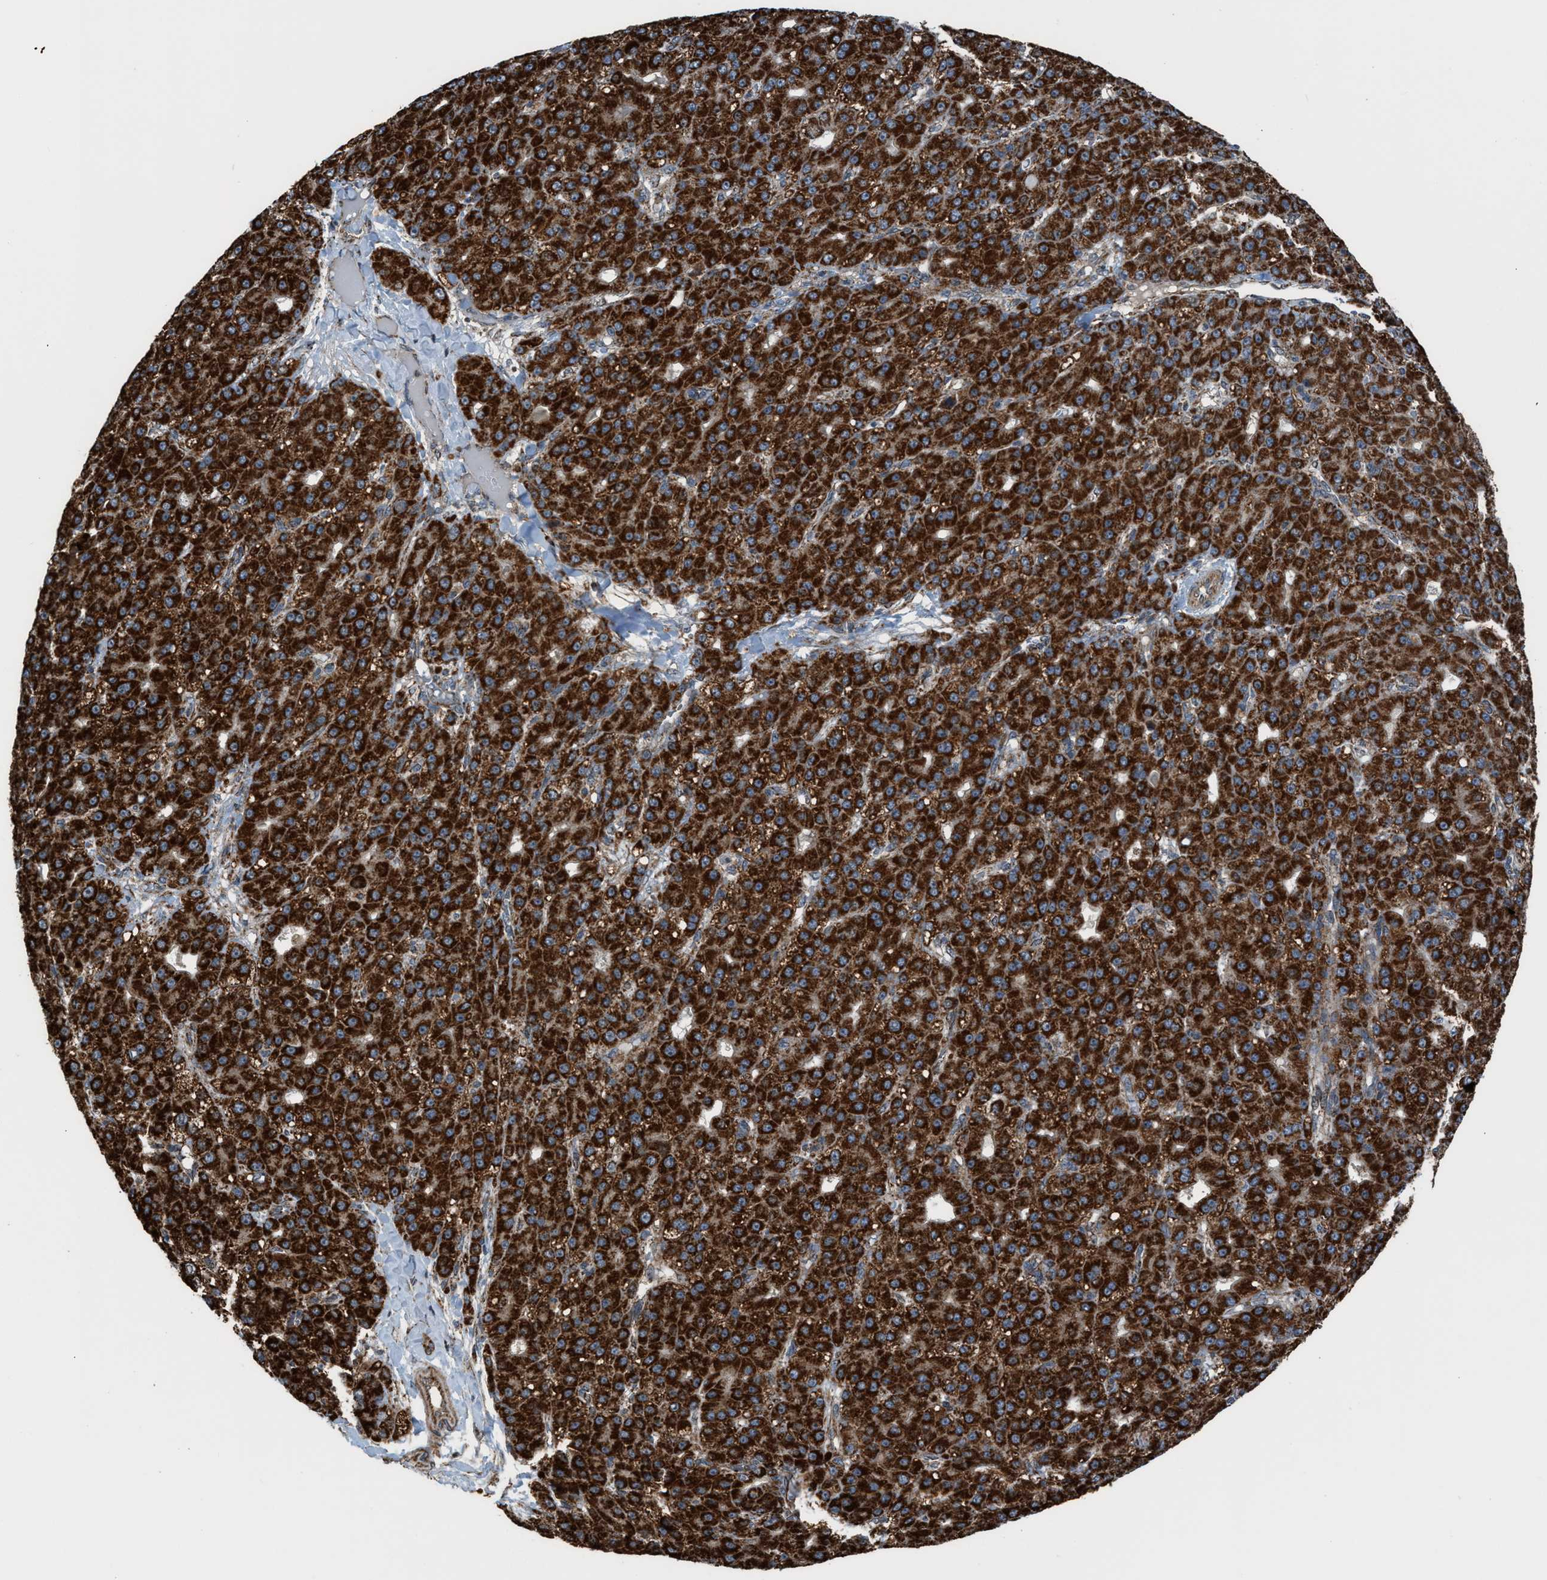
{"staining": {"intensity": "strong", "quantity": ">75%", "location": "cytoplasmic/membranous"}, "tissue": "liver cancer", "cell_type": "Tumor cells", "image_type": "cancer", "snomed": [{"axis": "morphology", "description": "Carcinoma, Hepatocellular, NOS"}, {"axis": "topography", "description": "Liver"}], "caption": "High-power microscopy captured an IHC histopathology image of liver cancer, revealing strong cytoplasmic/membranous positivity in about >75% of tumor cells.", "gene": "SGSM2", "patient": {"sex": "male", "age": 67}}